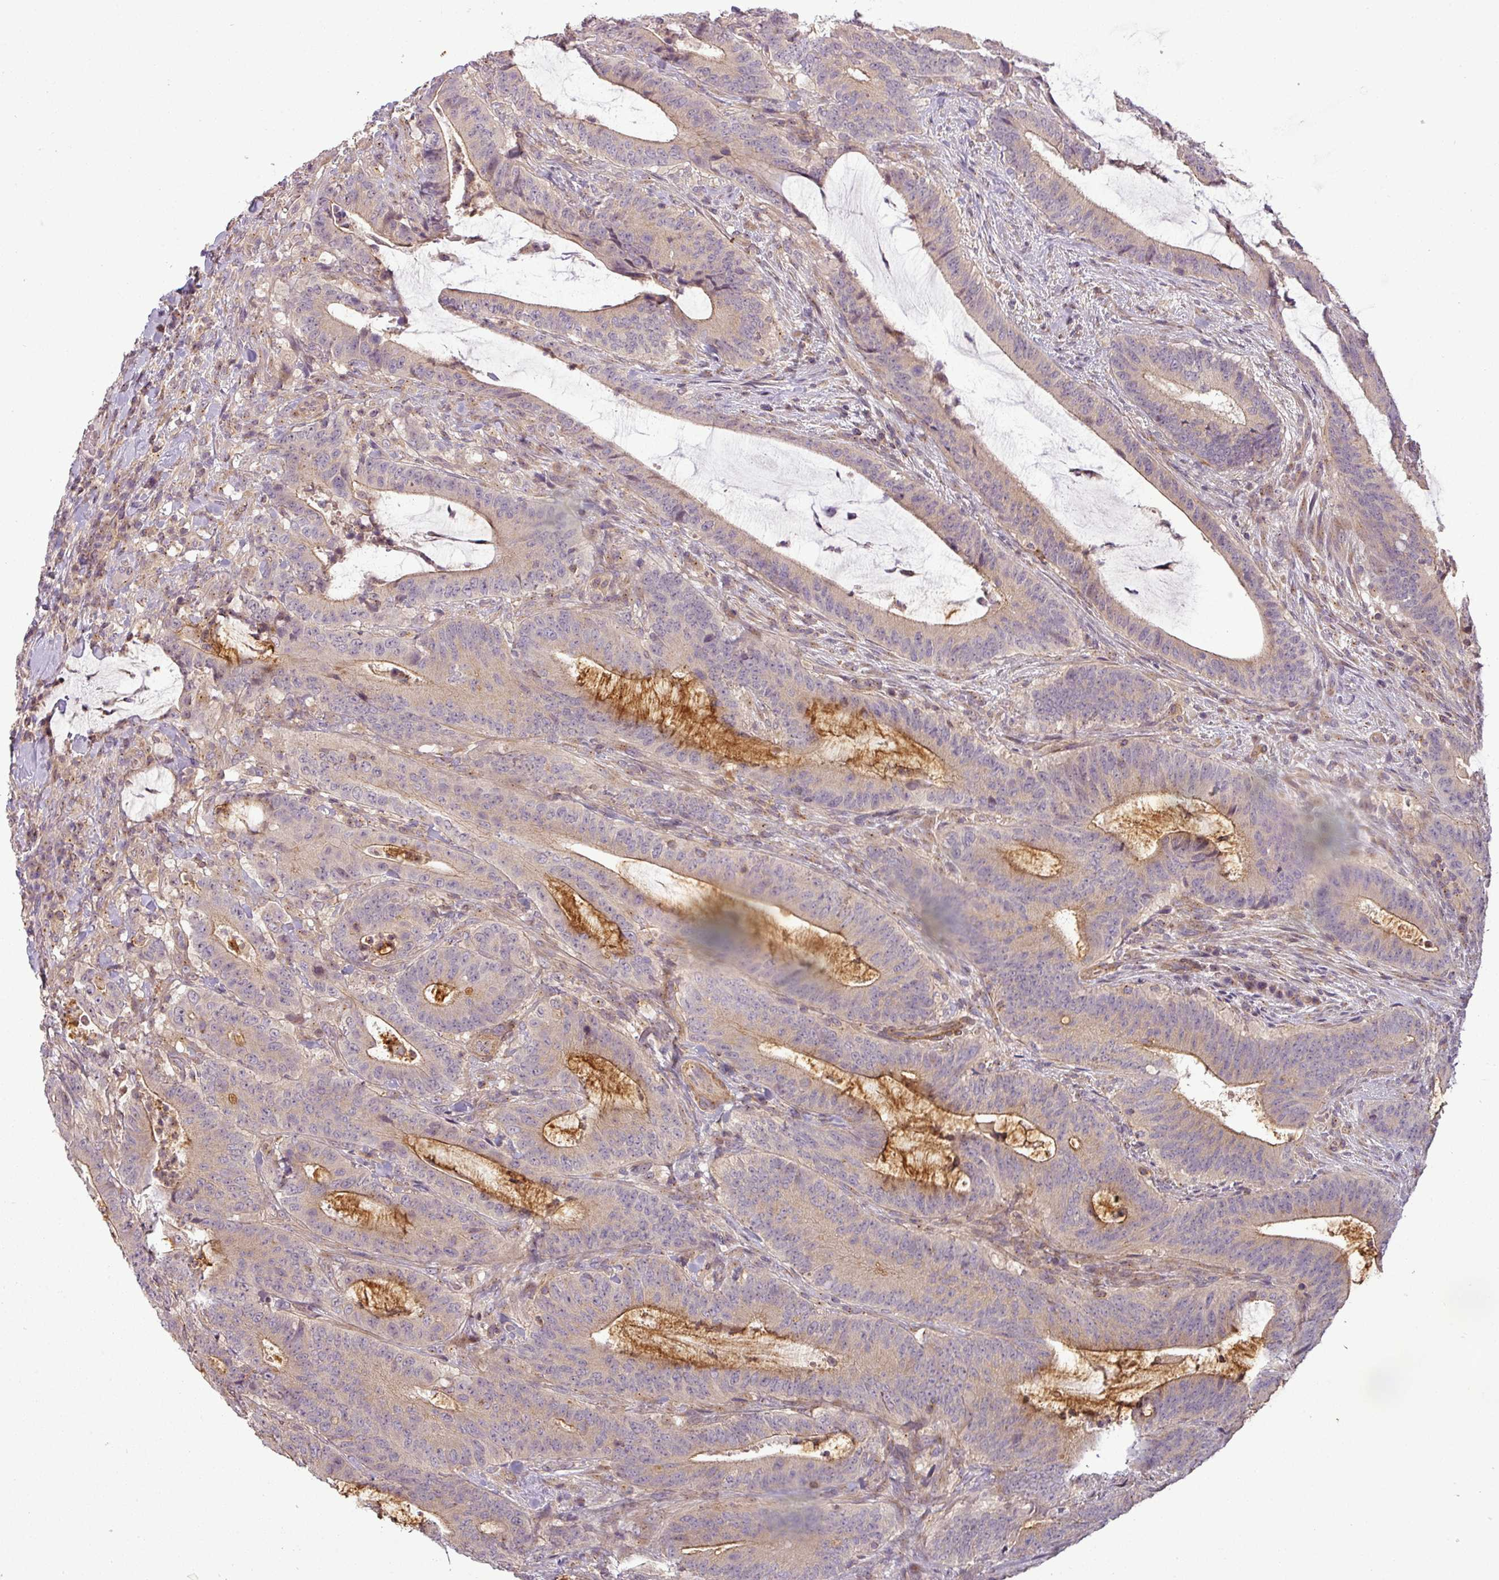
{"staining": {"intensity": "moderate", "quantity": "<25%", "location": "cytoplasmic/membranous"}, "tissue": "colorectal cancer", "cell_type": "Tumor cells", "image_type": "cancer", "snomed": [{"axis": "morphology", "description": "Adenocarcinoma, NOS"}, {"axis": "topography", "description": "Colon"}], "caption": "DAB (3,3'-diaminobenzidine) immunohistochemical staining of human colorectal cancer displays moderate cytoplasmic/membranous protein staining in about <25% of tumor cells. The staining was performed using DAB (3,3'-diaminobenzidine), with brown indicating positive protein expression. Nuclei are stained blue with hematoxylin.", "gene": "NIN", "patient": {"sex": "female", "age": 43}}